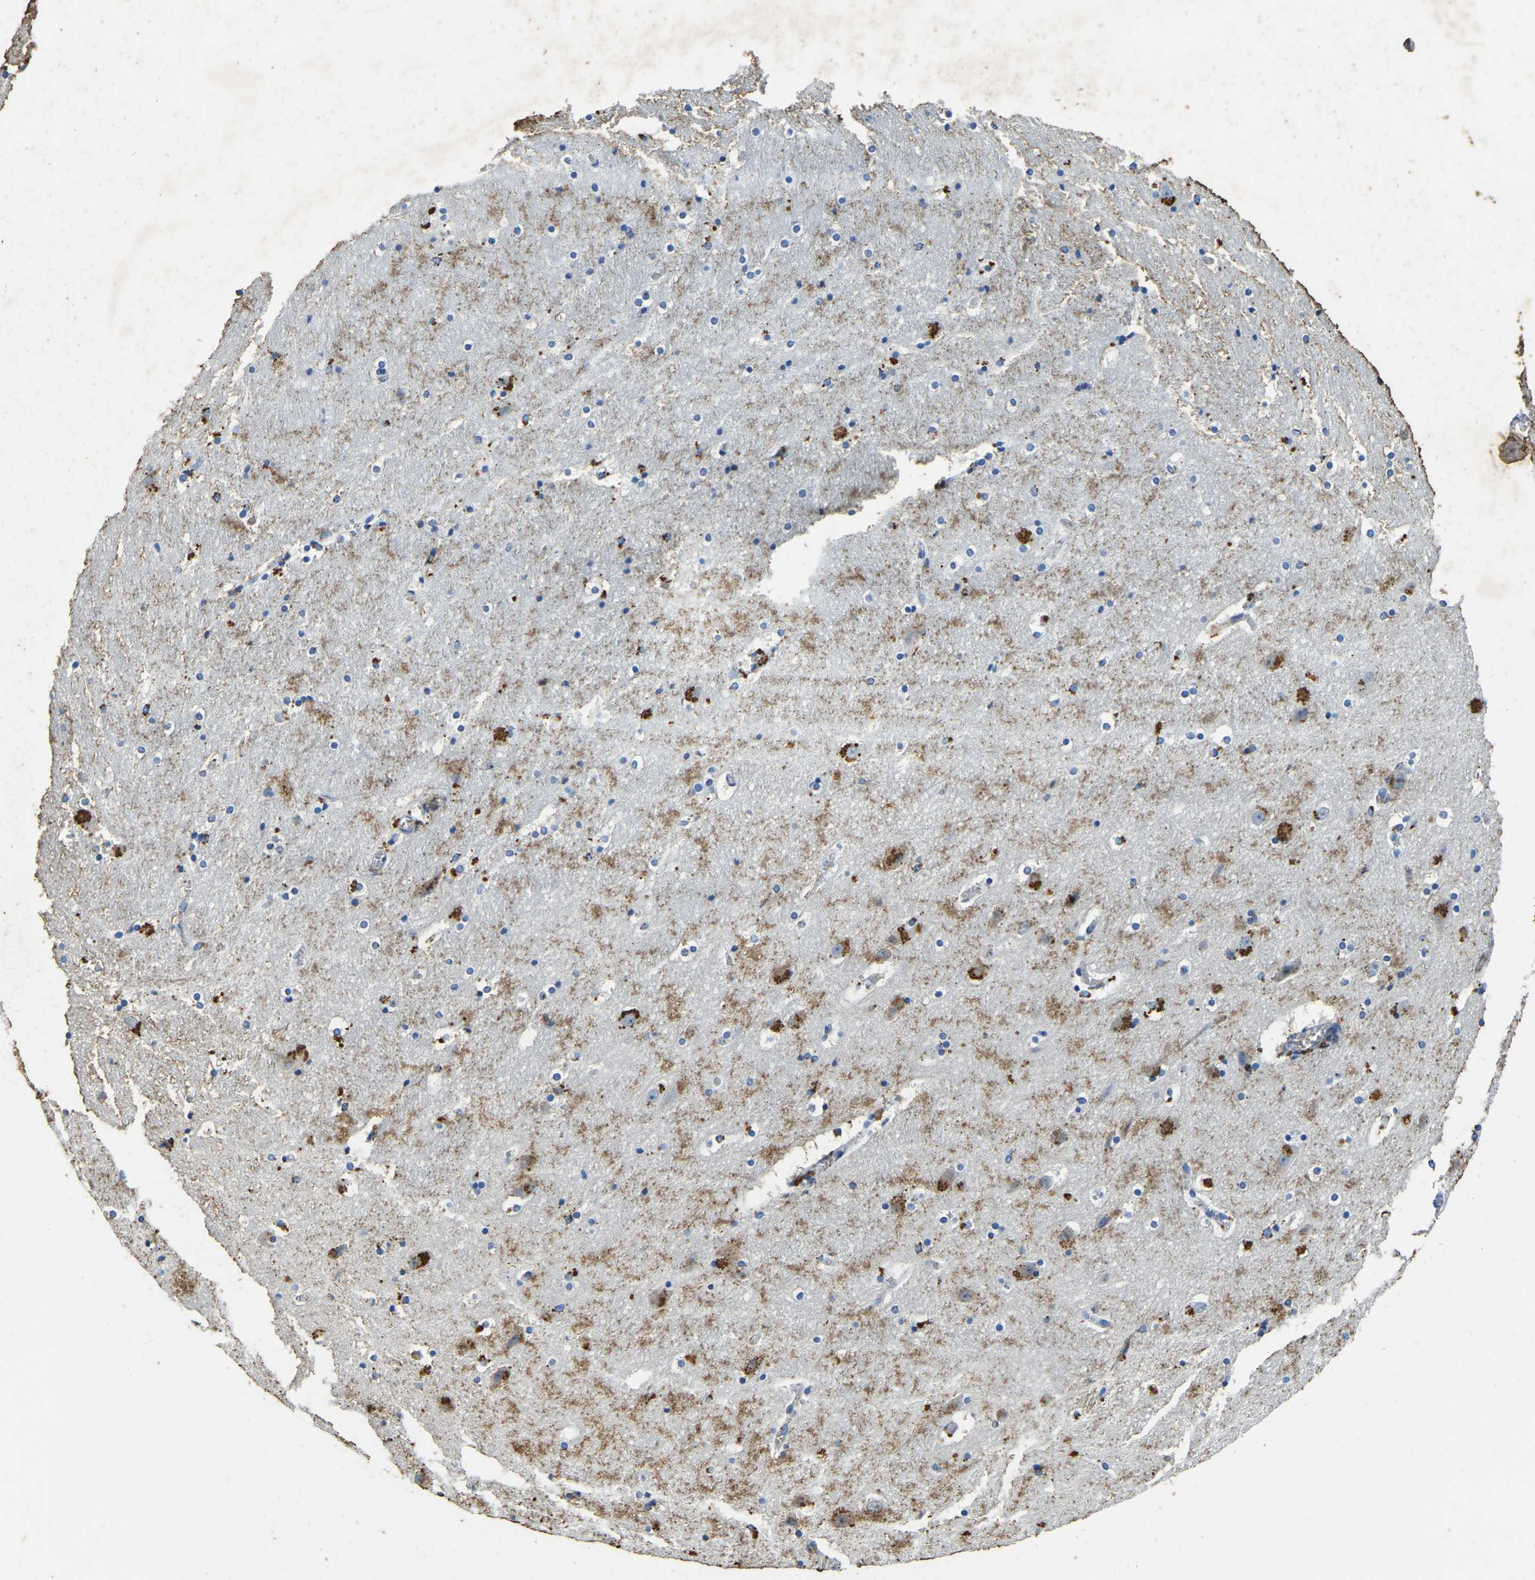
{"staining": {"intensity": "moderate", "quantity": "<25%", "location": "cytoplasmic/membranous"}, "tissue": "hippocampus", "cell_type": "Glial cells", "image_type": "normal", "snomed": [{"axis": "morphology", "description": "Normal tissue, NOS"}, {"axis": "topography", "description": "Hippocampus"}], "caption": "Immunohistochemistry (IHC) micrograph of benign hippocampus: hippocampus stained using IHC demonstrates low levels of moderate protein expression localized specifically in the cytoplasmic/membranous of glial cells, appearing as a cytoplasmic/membranous brown color.", "gene": "UBN2", "patient": {"sex": "male", "age": 45}}